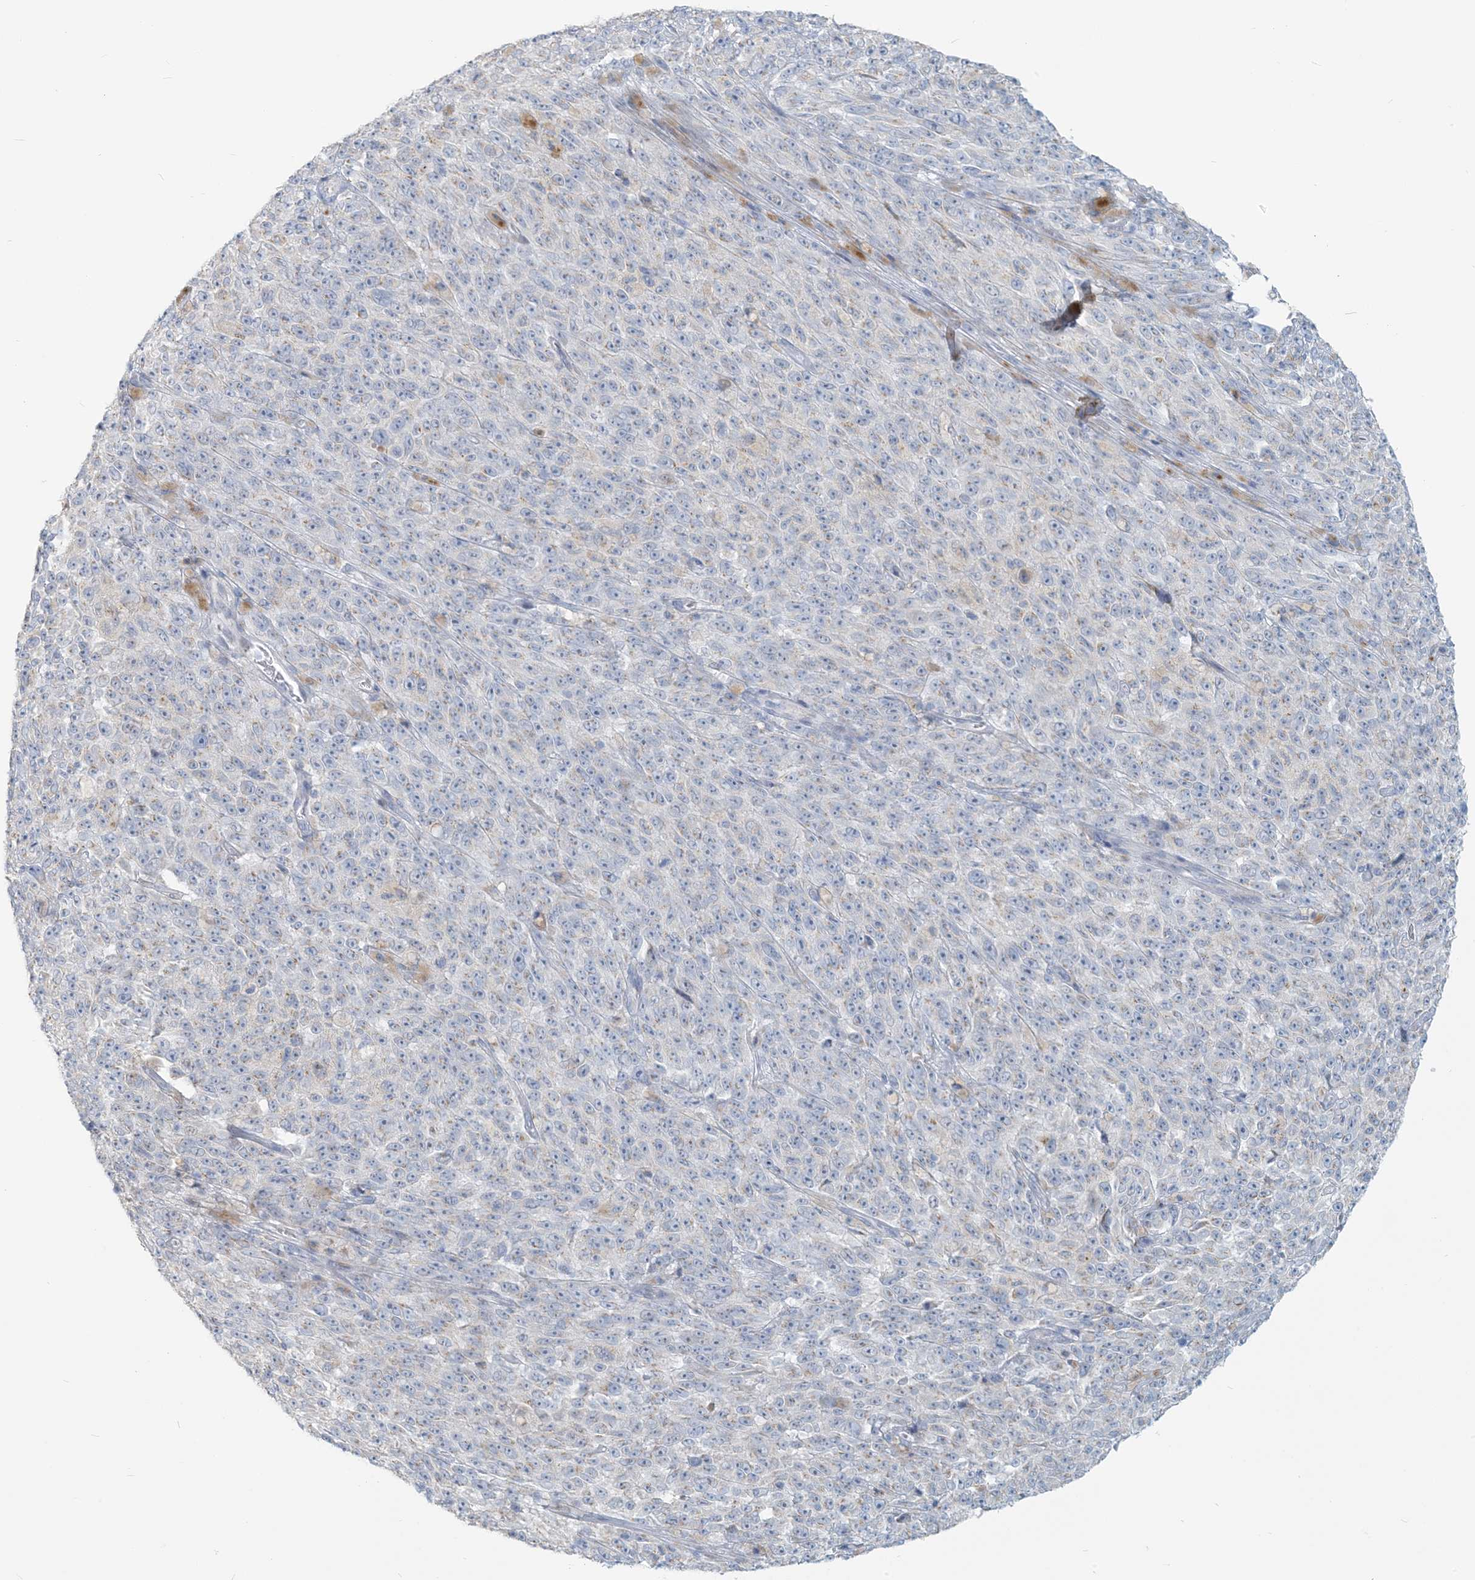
{"staining": {"intensity": "weak", "quantity": "<25%", "location": "cytoplasmic/membranous"}, "tissue": "melanoma", "cell_type": "Tumor cells", "image_type": "cancer", "snomed": [{"axis": "morphology", "description": "Malignant melanoma, NOS"}, {"axis": "topography", "description": "Skin"}], "caption": "DAB immunohistochemical staining of melanoma demonstrates no significant expression in tumor cells.", "gene": "SCML1", "patient": {"sex": "female", "age": 82}}